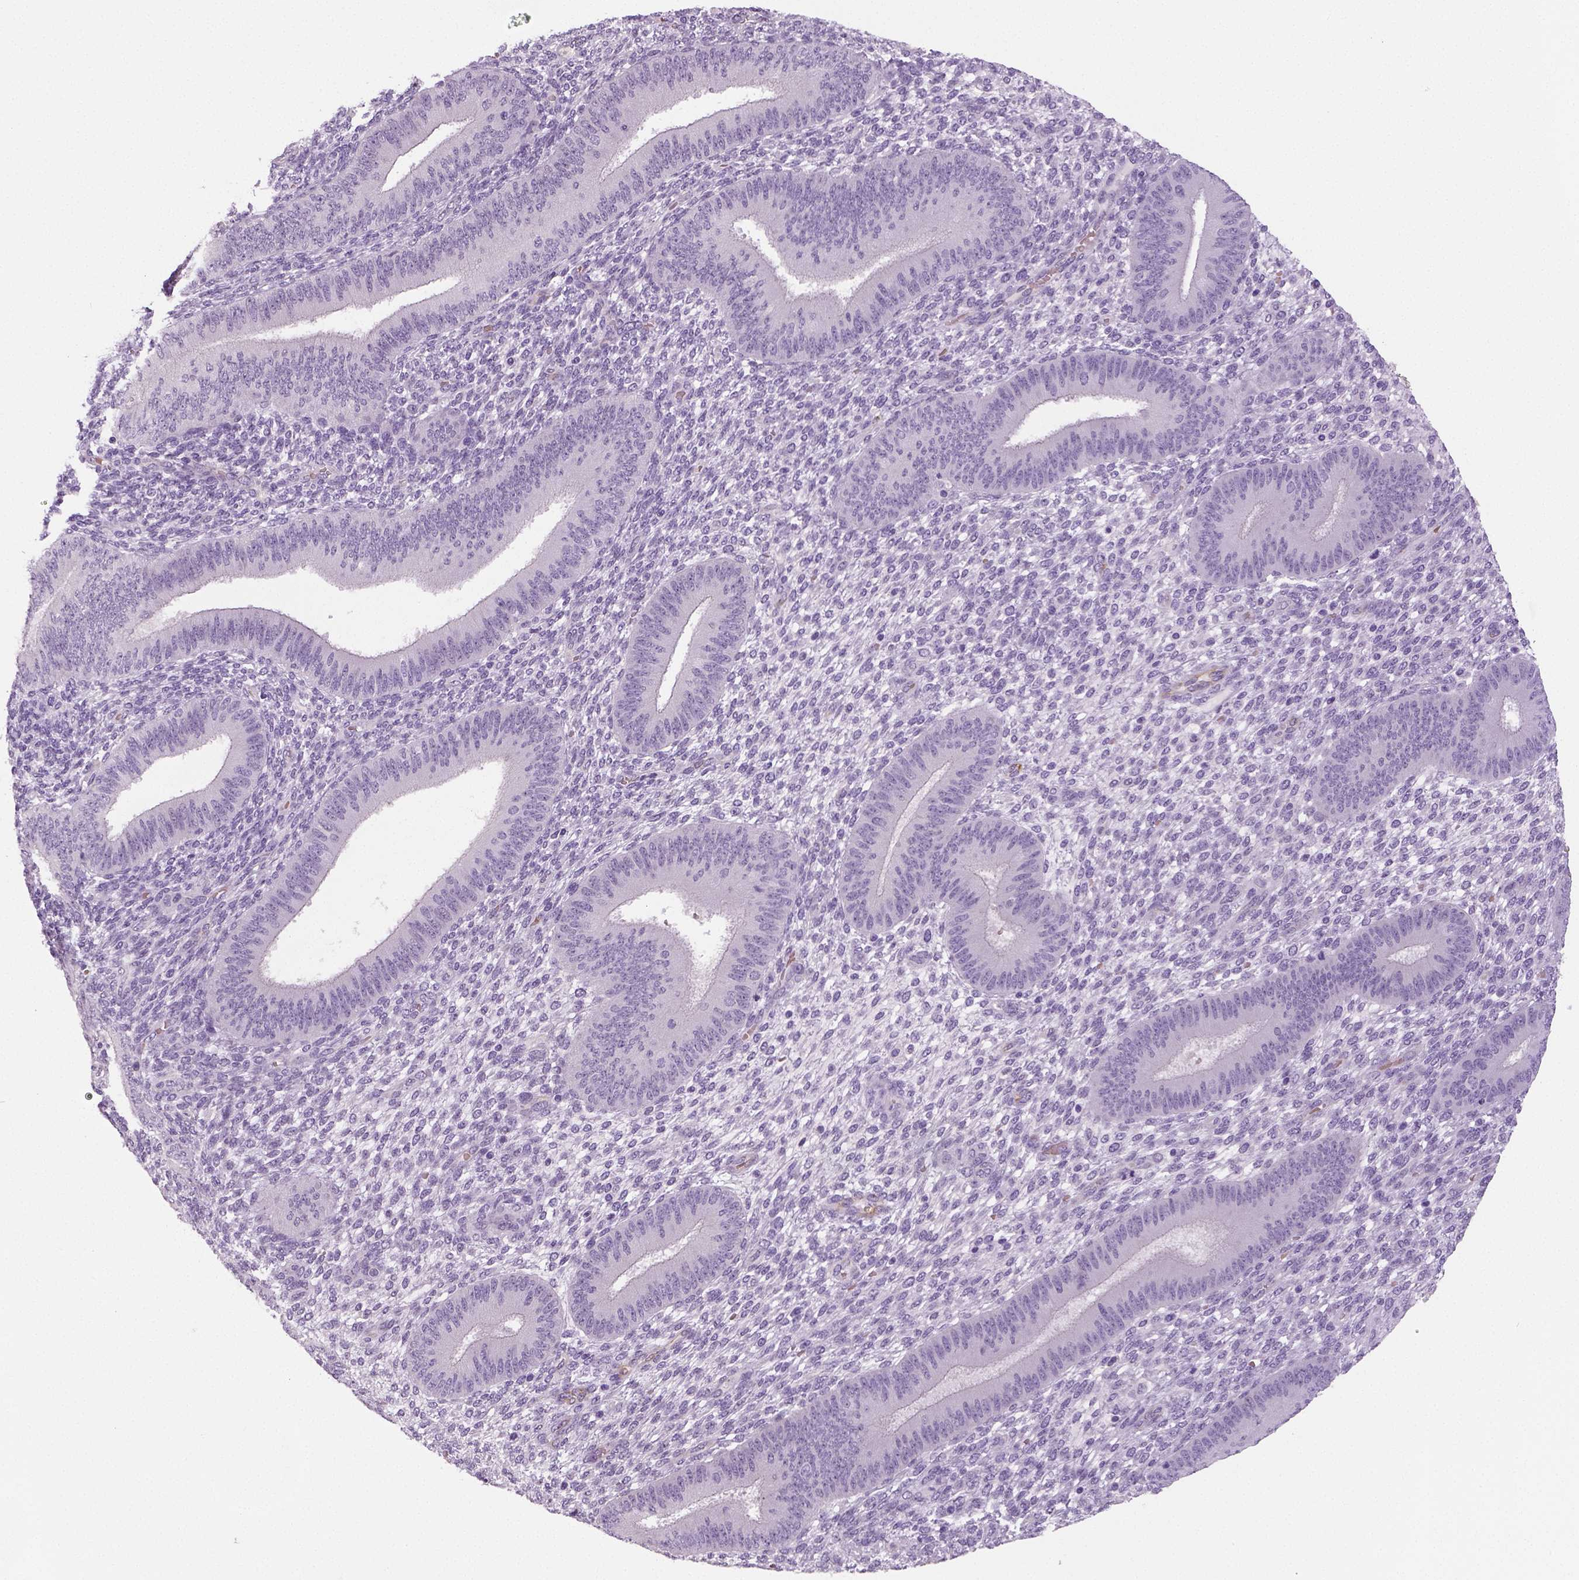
{"staining": {"intensity": "negative", "quantity": "none", "location": "none"}, "tissue": "endometrium", "cell_type": "Cells in endometrial stroma", "image_type": "normal", "snomed": [{"axis": "morphology", "description": "Normal tissue, NOS"}, {"axis": "topography", "description": "Endometrium"}], "caption": "This is an immunohistochemistry histopathology image of unremarkable human endometrium. There is no expression in cells in endometrial stroma.", "gene": "ENSG00000250349", "patient": {"sex": "female", "age": 39}}